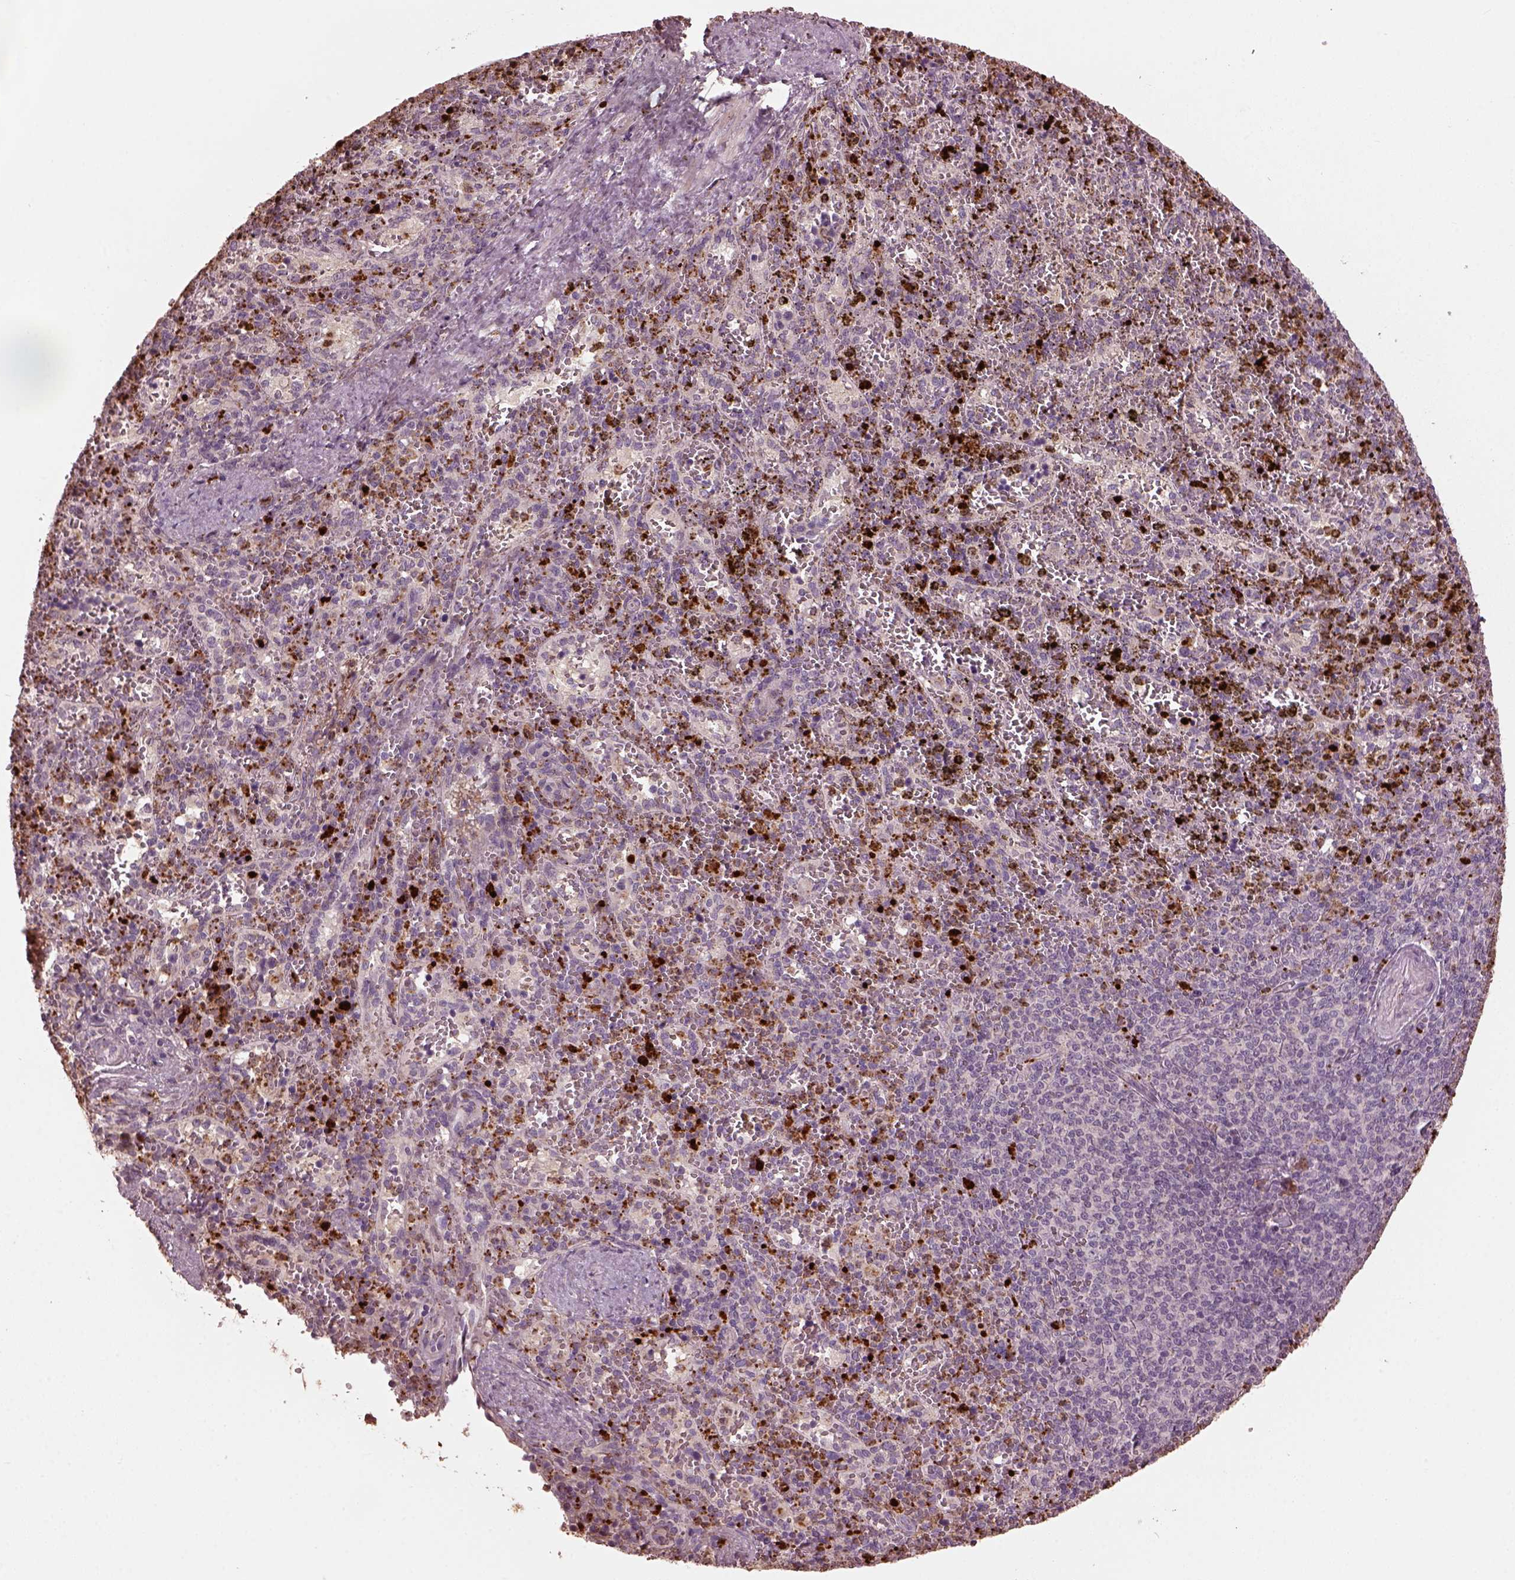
{"staining": {"intensity": "strong", "quantity": "<25%", "location": "cytoplasmic/membranous"}, "tissue": "spleen", "cell_type": "Cells in red pulp", "image_type": "normal", "snomed": [{"axis": "morphology", "description": "Normal tissue, NOS"}, {"axis": "topography", "description": "Spleen"}], "caption": "Immunohistochemical staining of benign spleen reveals medium levels of strong cytoplasmic/membranous expression in about <25% of cells in red pulp. (DAB IHC with brightfield microscopy, high magnification).", "gene": "RUFY3", "patient": {"sex": "female", "age": 50}}